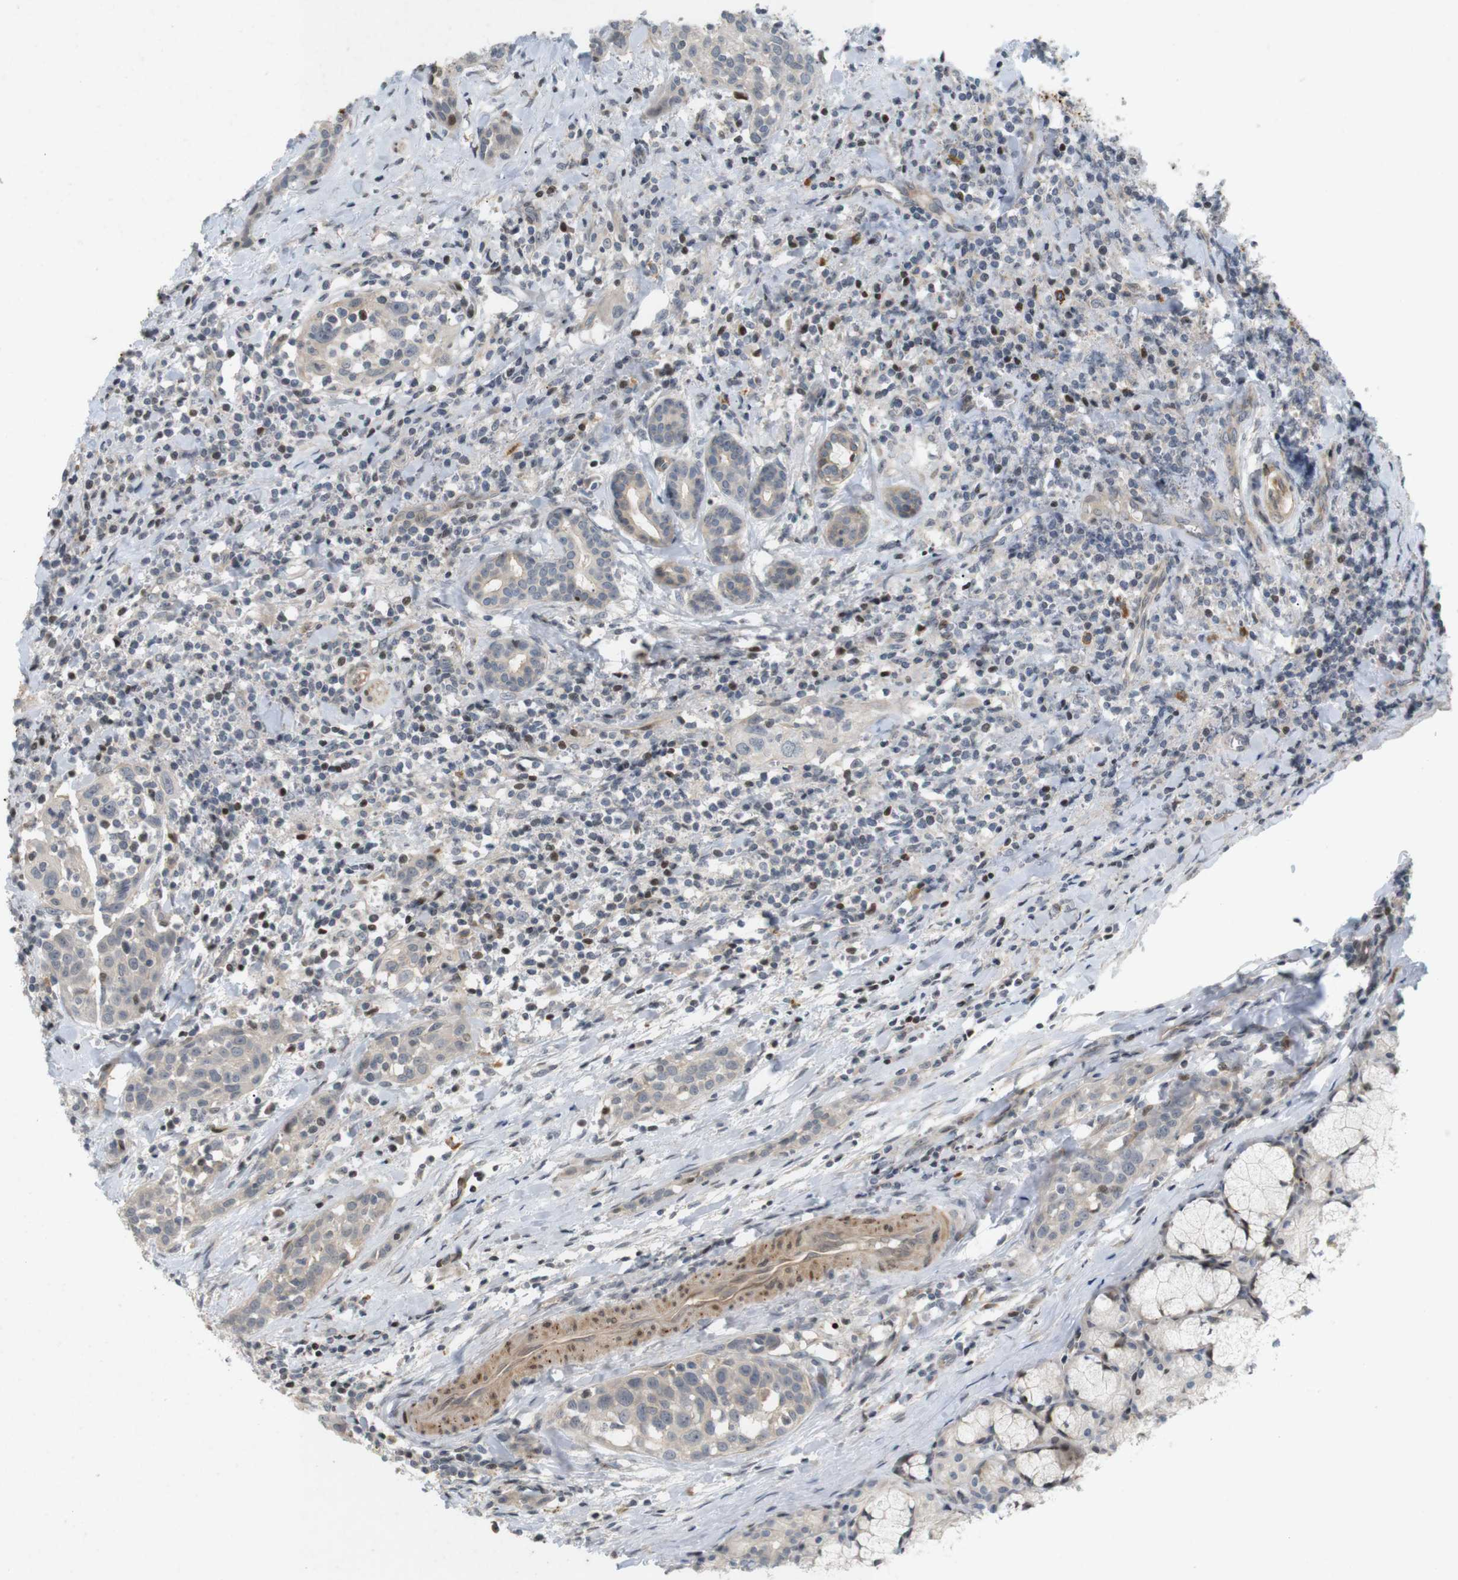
{"staining": {"intensity": "weak", "quantity": ">75%", "location": "cytoplasmic/membranous"}, "tissue": "head and neck cancer", "cell_type": "Tumor cells", "image_type": "cancer", "snomed": [{"axis": "morphology", "description": "Squamous cell carcinoma, NOS"}, {"axis": "topography", "description": "Oral tissue"}, {"axis": "topography", "description": "Head-Neck"}], "caption": "This histopathology image displays IHC staining of head and neck squamous cell carcinoma, with low weak cytoplasmic/membranous staining in approximately >75% of tumor cells.", "gene": "PPP1R14A", "patient": {"sex": "female", "age": 50}}